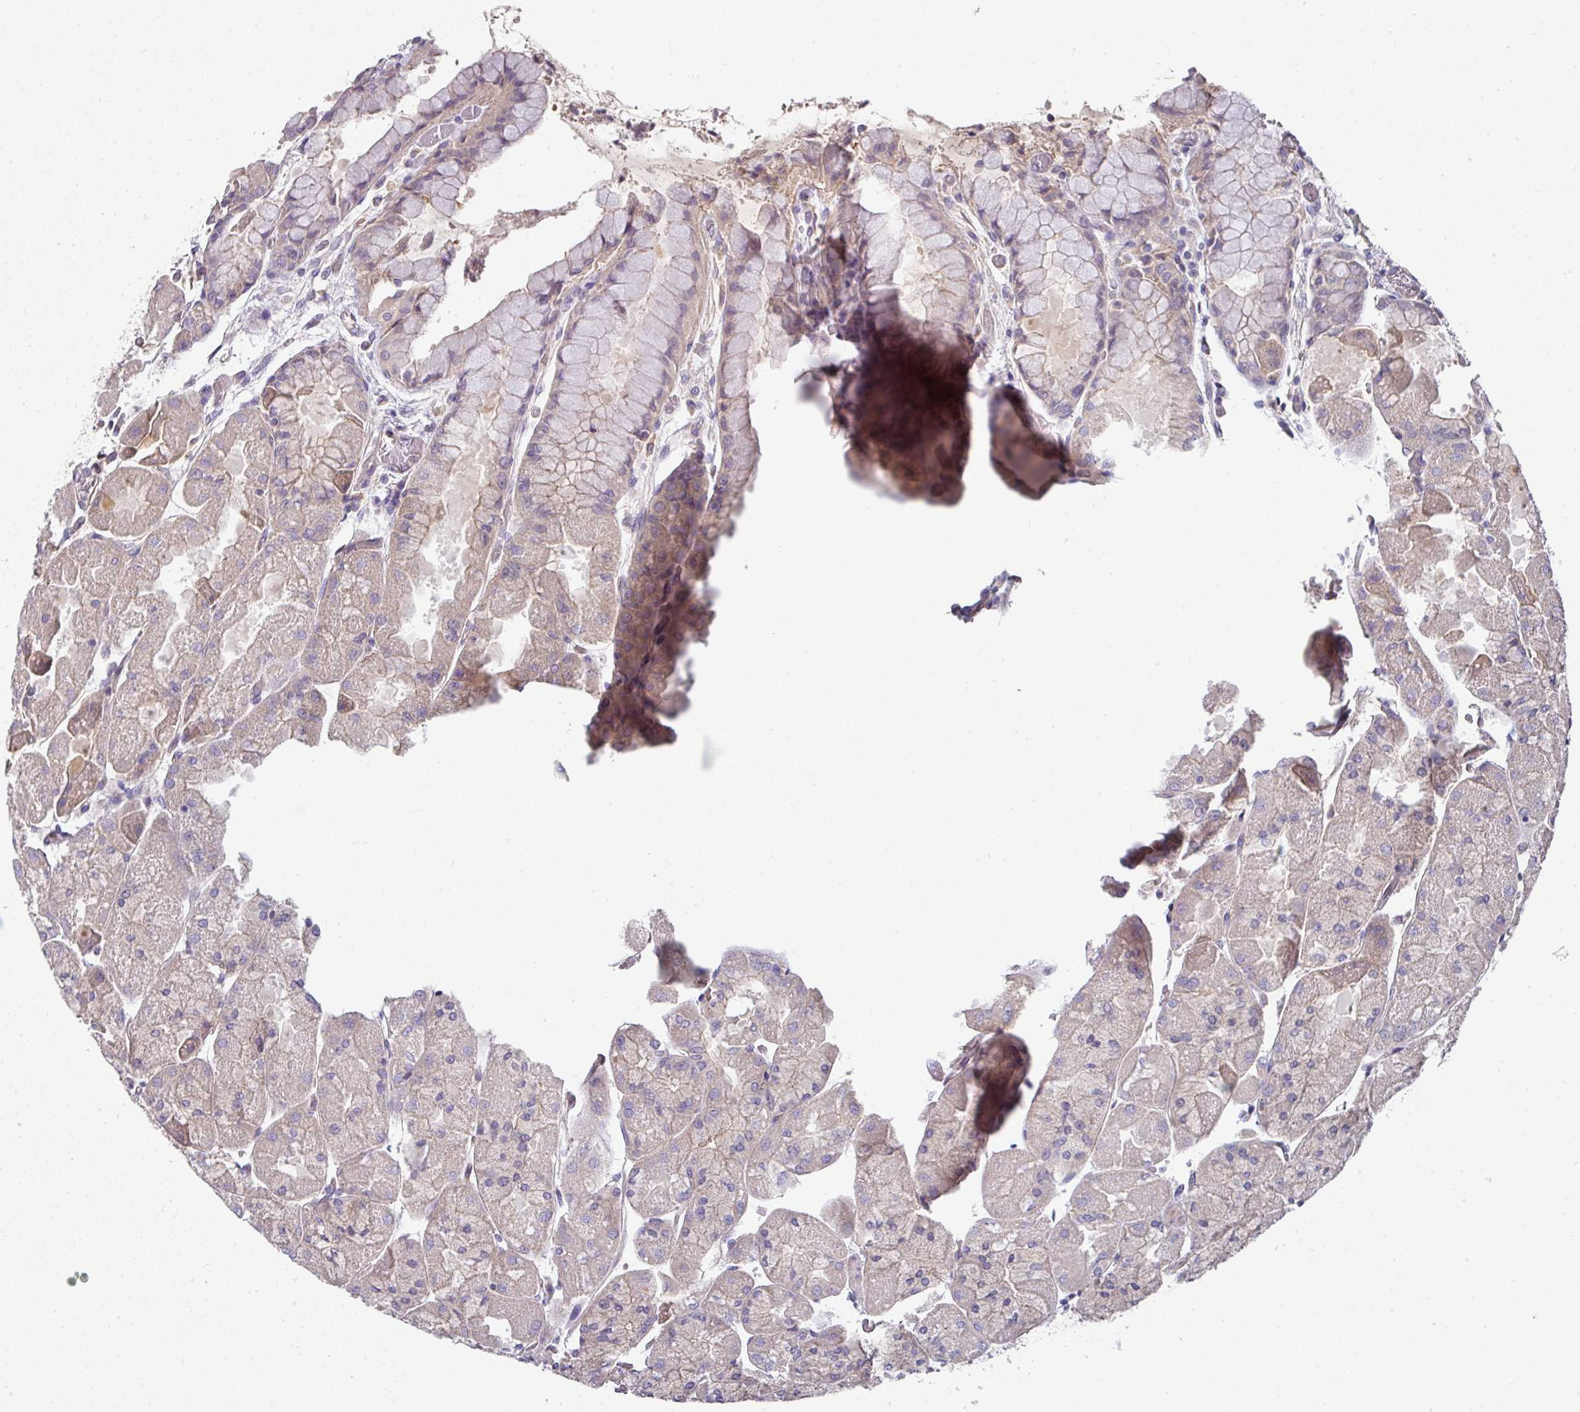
{"staining": {"intensity": "weak", "quantity": "25%-75%", "location": "cytoplasmic/membranous"}, "tissue": "stomach", "cell_type": "Glandular cells", "image_type": "normal", "snomed": [{"axis": "morphology", "description": "Normal tissue, NOS"}, {"axis": "topography", "description": "Stomach"}], "caption": "Protein expression analysis of benign stomach shows weak cytoplasmic/membranous expression in approximately 25%-75% of glandular cells.", "gene": "C4orf48", "patient": {"sex": "female", "age": 61}}